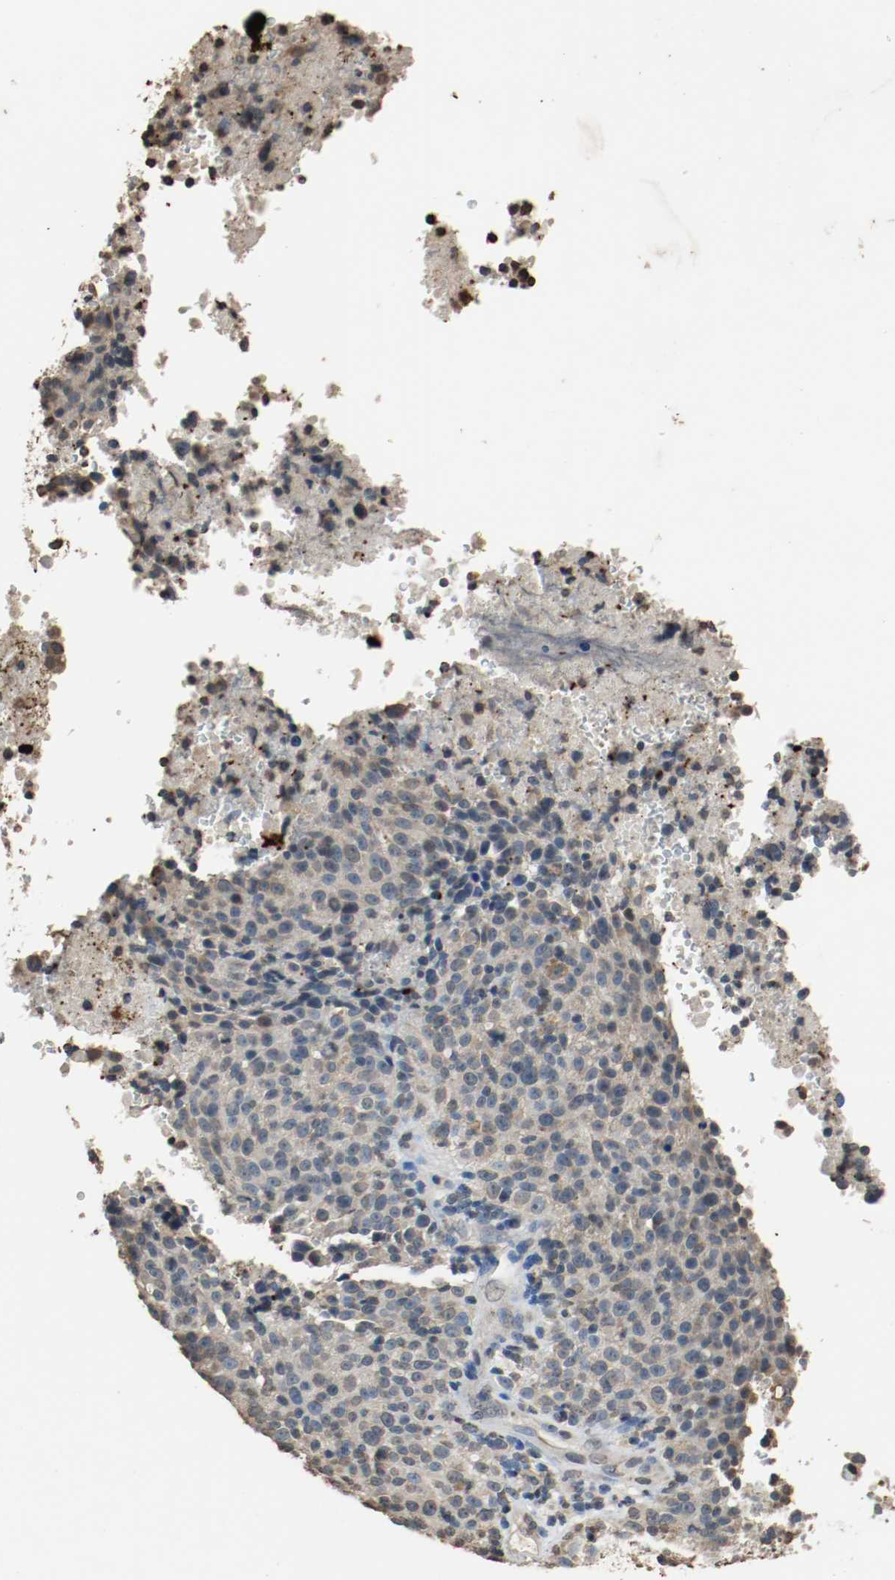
{"staining": {"intensity": "weak", "quantity": "25%-75%", "location": "cytoplasmic/membranous"}, "tissue": "melanoma", "cell_type": "Tumor cells", "image_type": "cancer", "snomed": [{"axis": "morphology", "description": "Malignant melanoma, Metastatic site"}, {"axis": "topography", "description": "Cerebral cortex"}], "caption": "Immunohistochemical staining of melanoma reveals low levels of weak cytoplasmic/membranous protein expression in approximately 25%-75% of tumor cells.", "gene": "RTN4", "patient": {"sex": "female", "age": 52}}